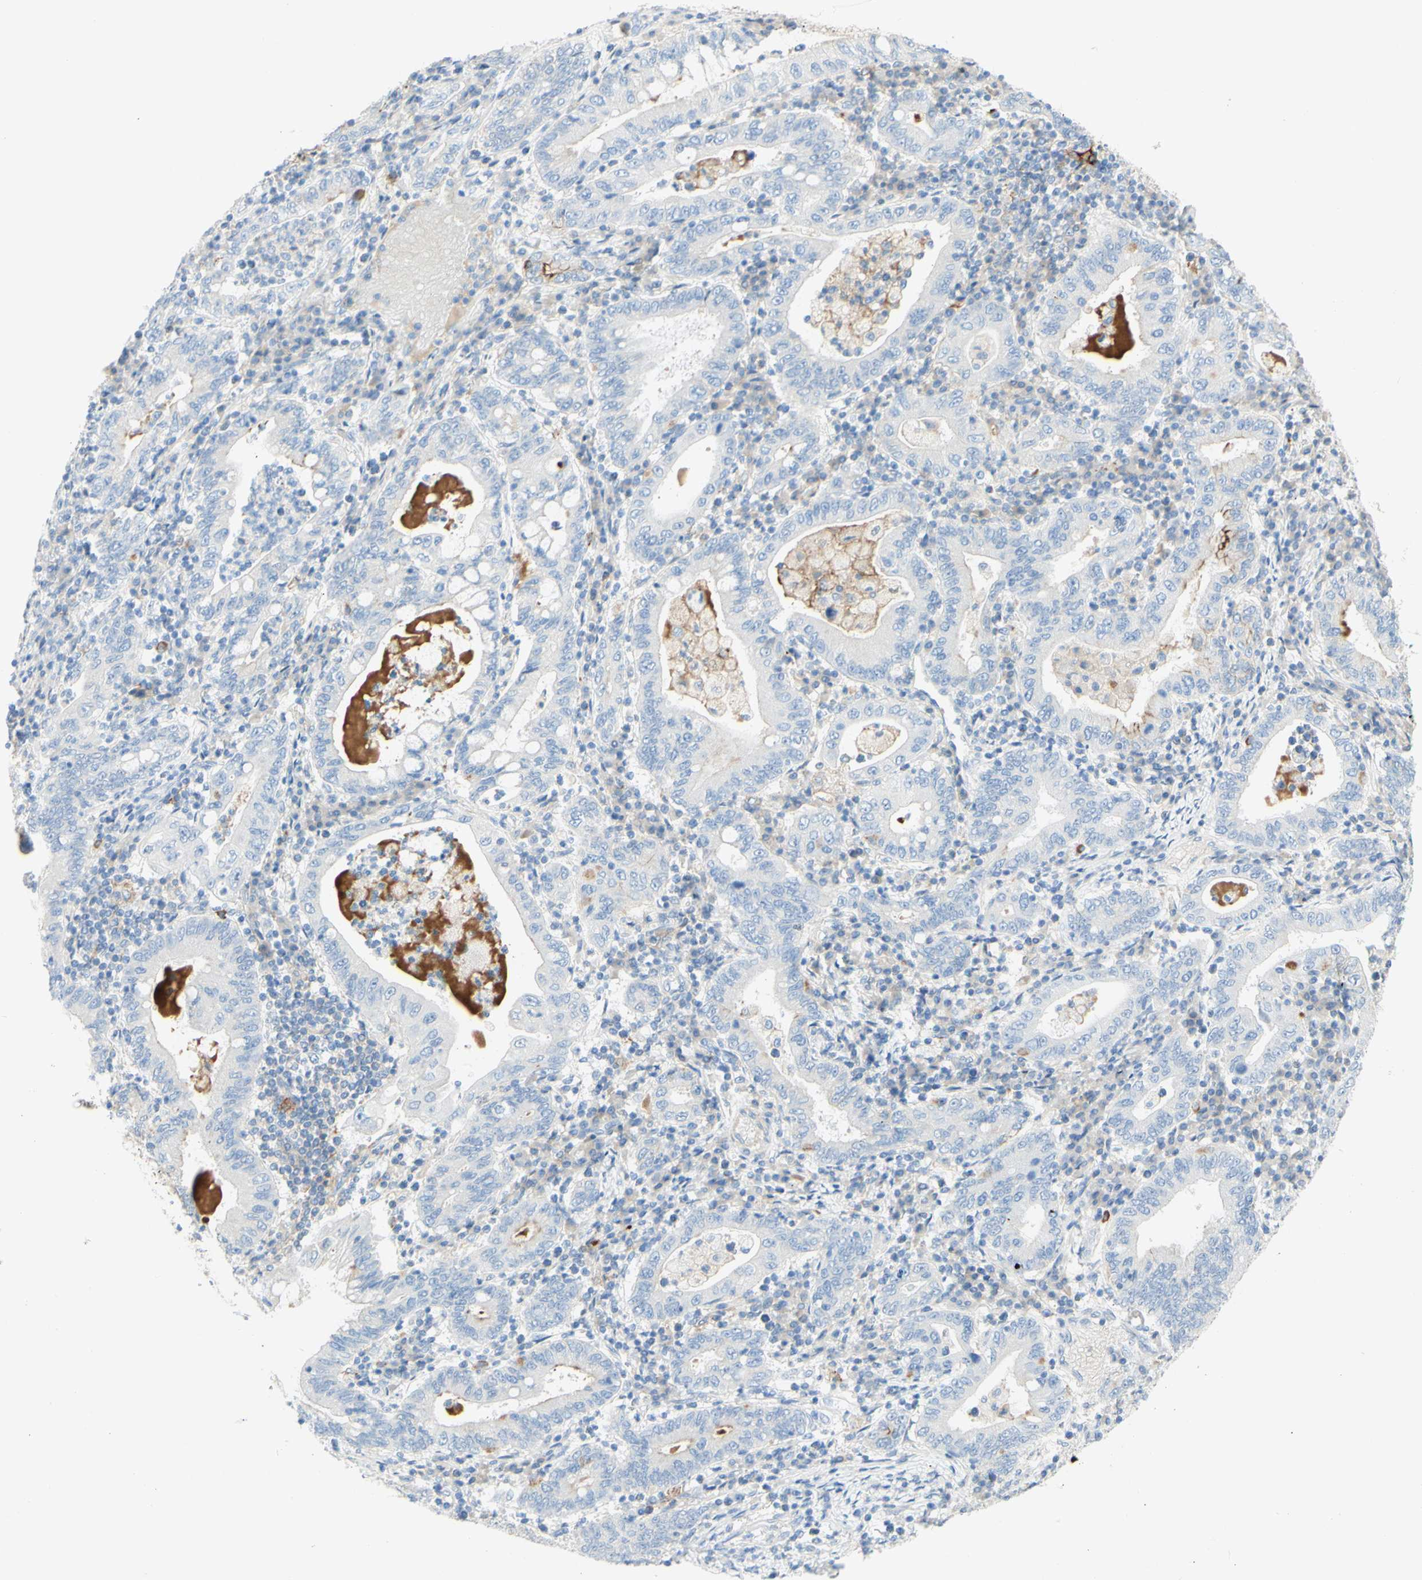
{"staining": {"intensity": "negative", "quantity": "none", "location": "none"}, "tissue": "stomach cancer", "cell_type": "Tumor cells", "image_type": "cancer", "snomed": [{"axis": "morphology", "description": "Normal tissue, NOS"}, {"axis": "morphology", "description": "Adenocarcinoma, NOS"}, {"axis": "topography", "description": "Esophagus"}, {"axis": "topography", "description": "Stomach, upper"}, {"axis": "topography", "description": "Peripheral nerve tissue"}], "caption": "High power microscopy photomicrograph of an IHC histopathology image of adenocarcinoma (stomach), revealing no significant staining in tumor cells. (DAB IHC with hematoxylin counter stain).", "gene": "ALCAM", "patient": {"sex": "male", "age": 62}}